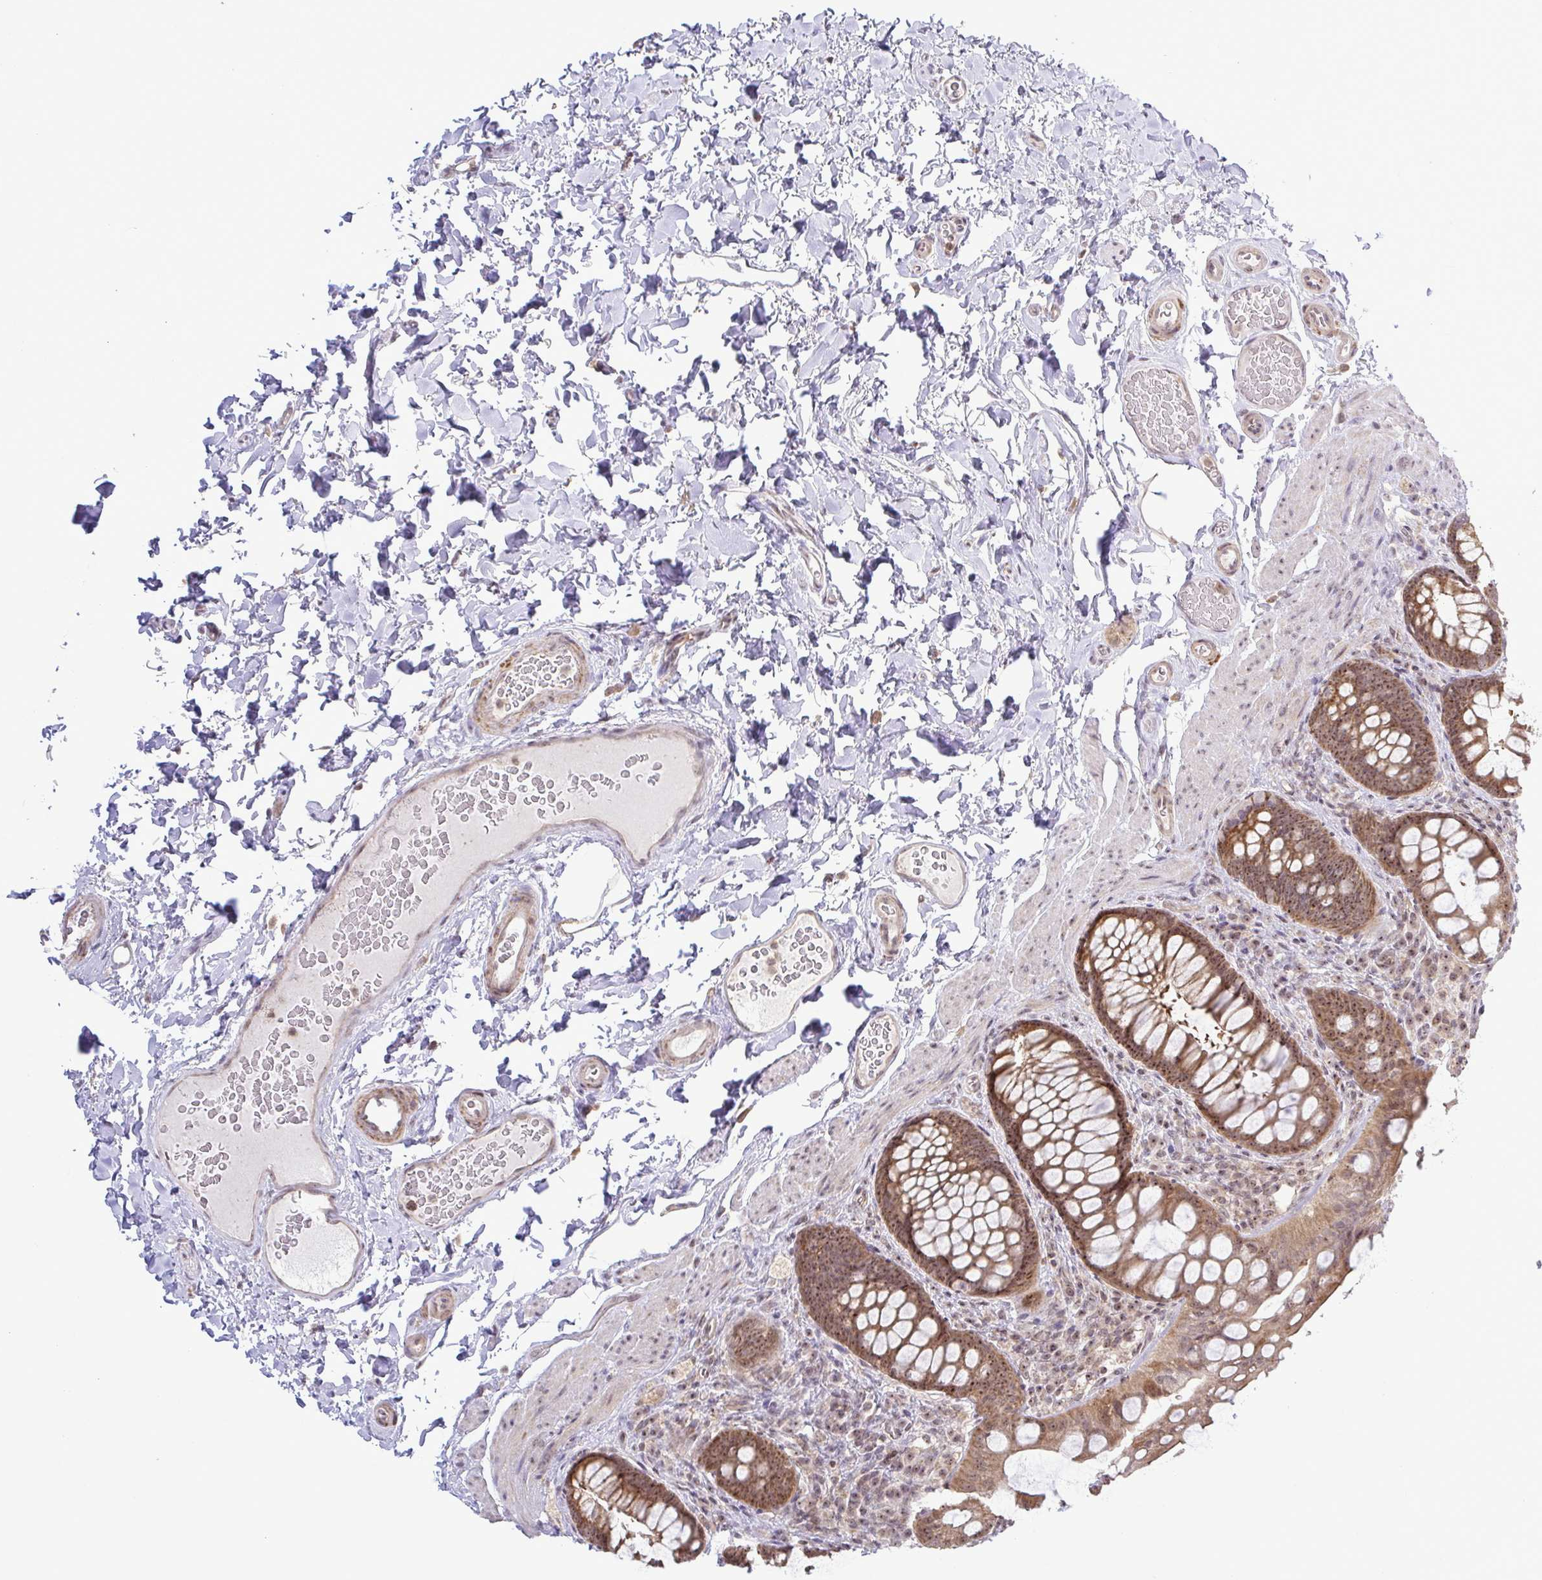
{"staining": {"intensity": "moderate", "quantity": ">75%", "location": "cytoplasmic/membranous,nuclear"}, "tissue": "rectum", "cell_type": "Glandular cells", "image_type": "normal", "snomed": [{"axis": "morphology", "description": "Normal tissue, NOS"}, {"axis": "topography", "description": "Rectum"}], "caption": "This micrograph displays IHC staining of benign human rectum, with medium moderate cytoplasmic/membranous,nuclear staining in about >75% of glandular cells.", "gene": "RSL24D1", "patient": {"sex": "female", "age": 69}}